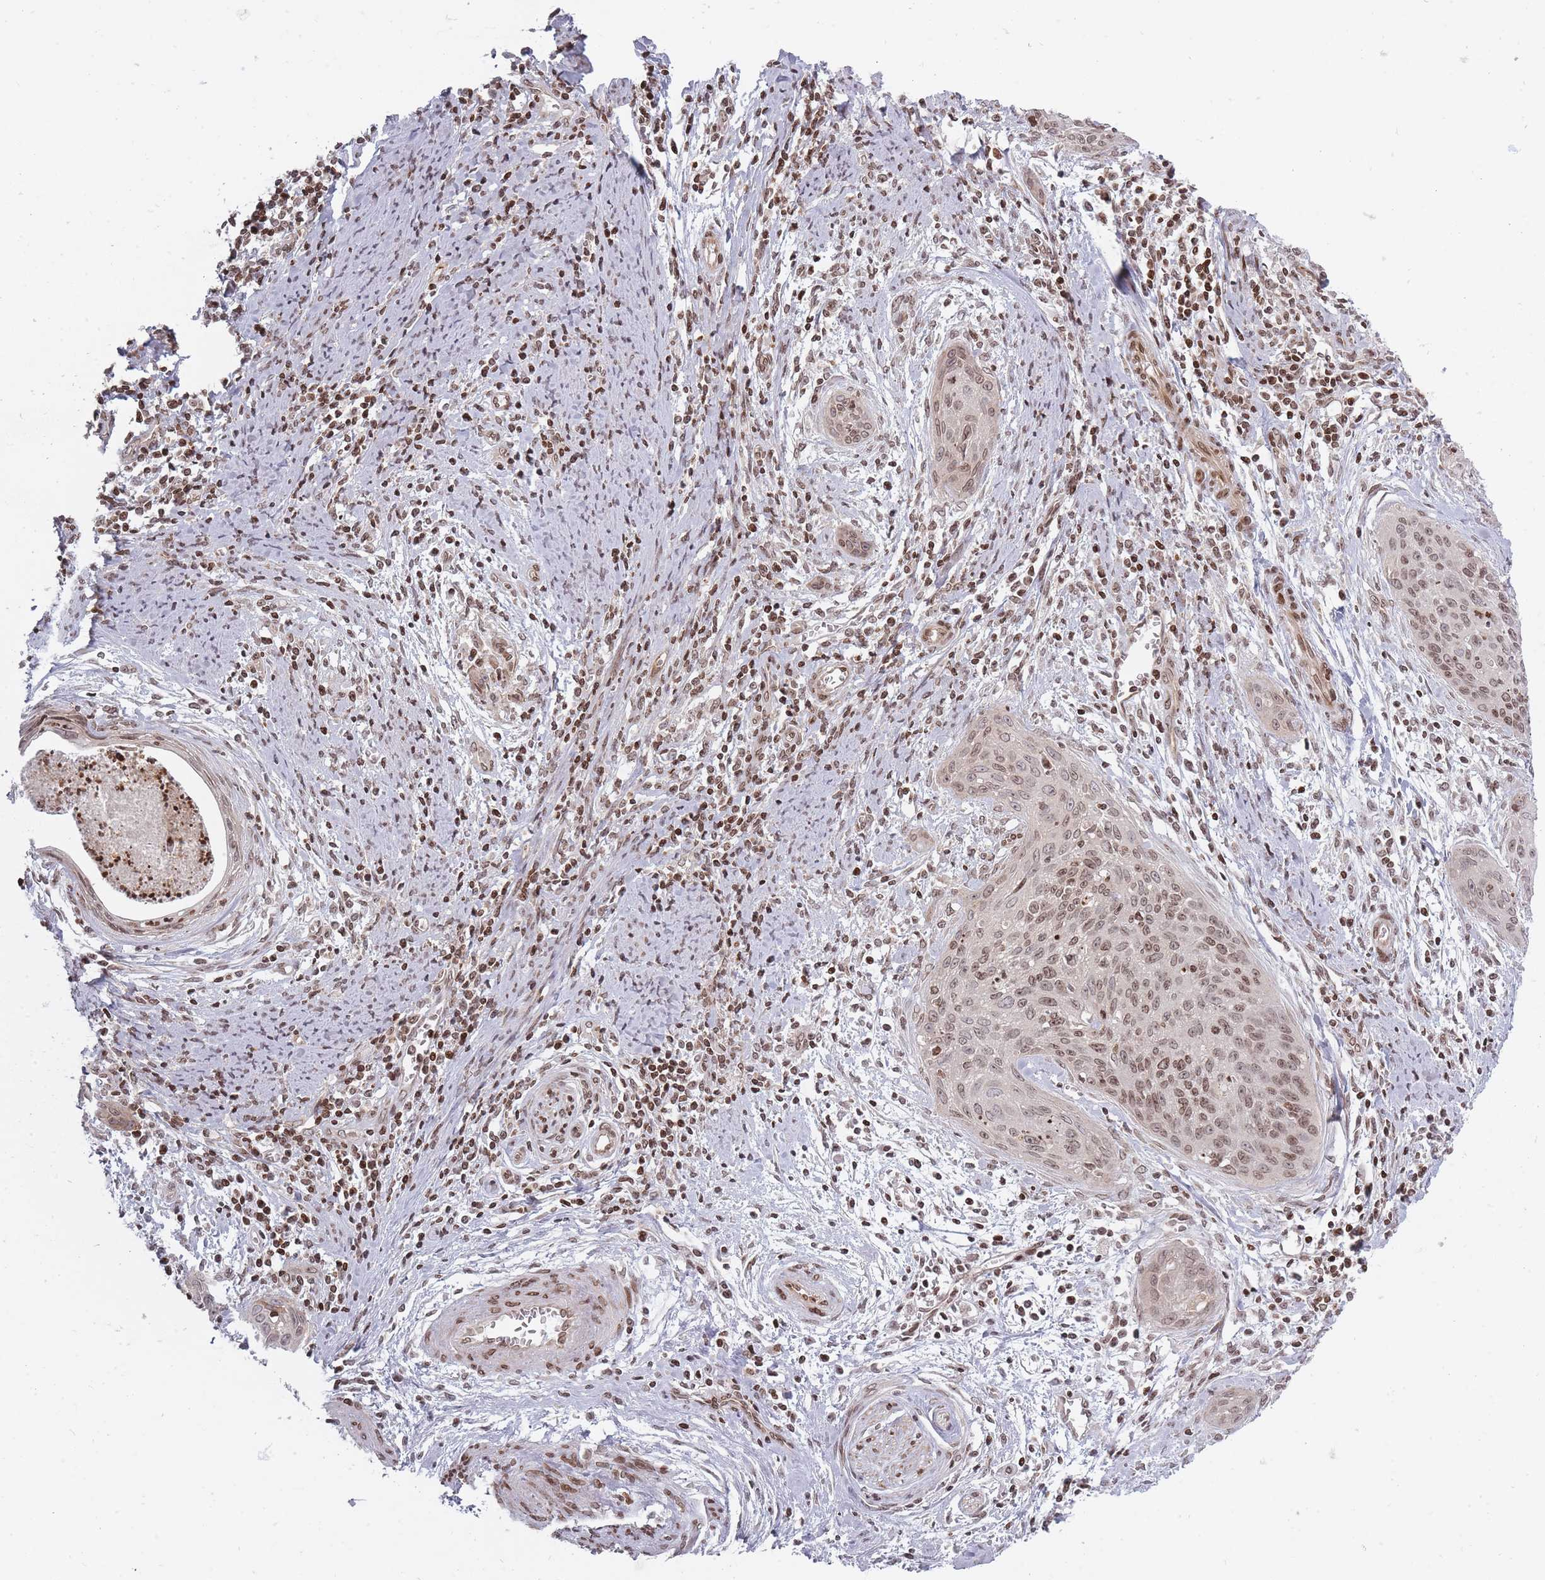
{"staining": {"intensity": "moderate", "quantity": ">75%", "location": "nuclear"}, "tissue": "cervical cancer", "cell_type": "Tumor cells", "image_type": "cancer", "snomed": [{"axis": "morphology", "description": "Squamous cell carcinoma, NOS"}, {"axis": "topography", "description": "Cervix"}], "caption": "Protein staining of cervical cancer tissue reveals moderate nuclear staining in about >75% of tumor cells.", "gene": "TMC6", "patient": {"sex": "female", "age": 55}}